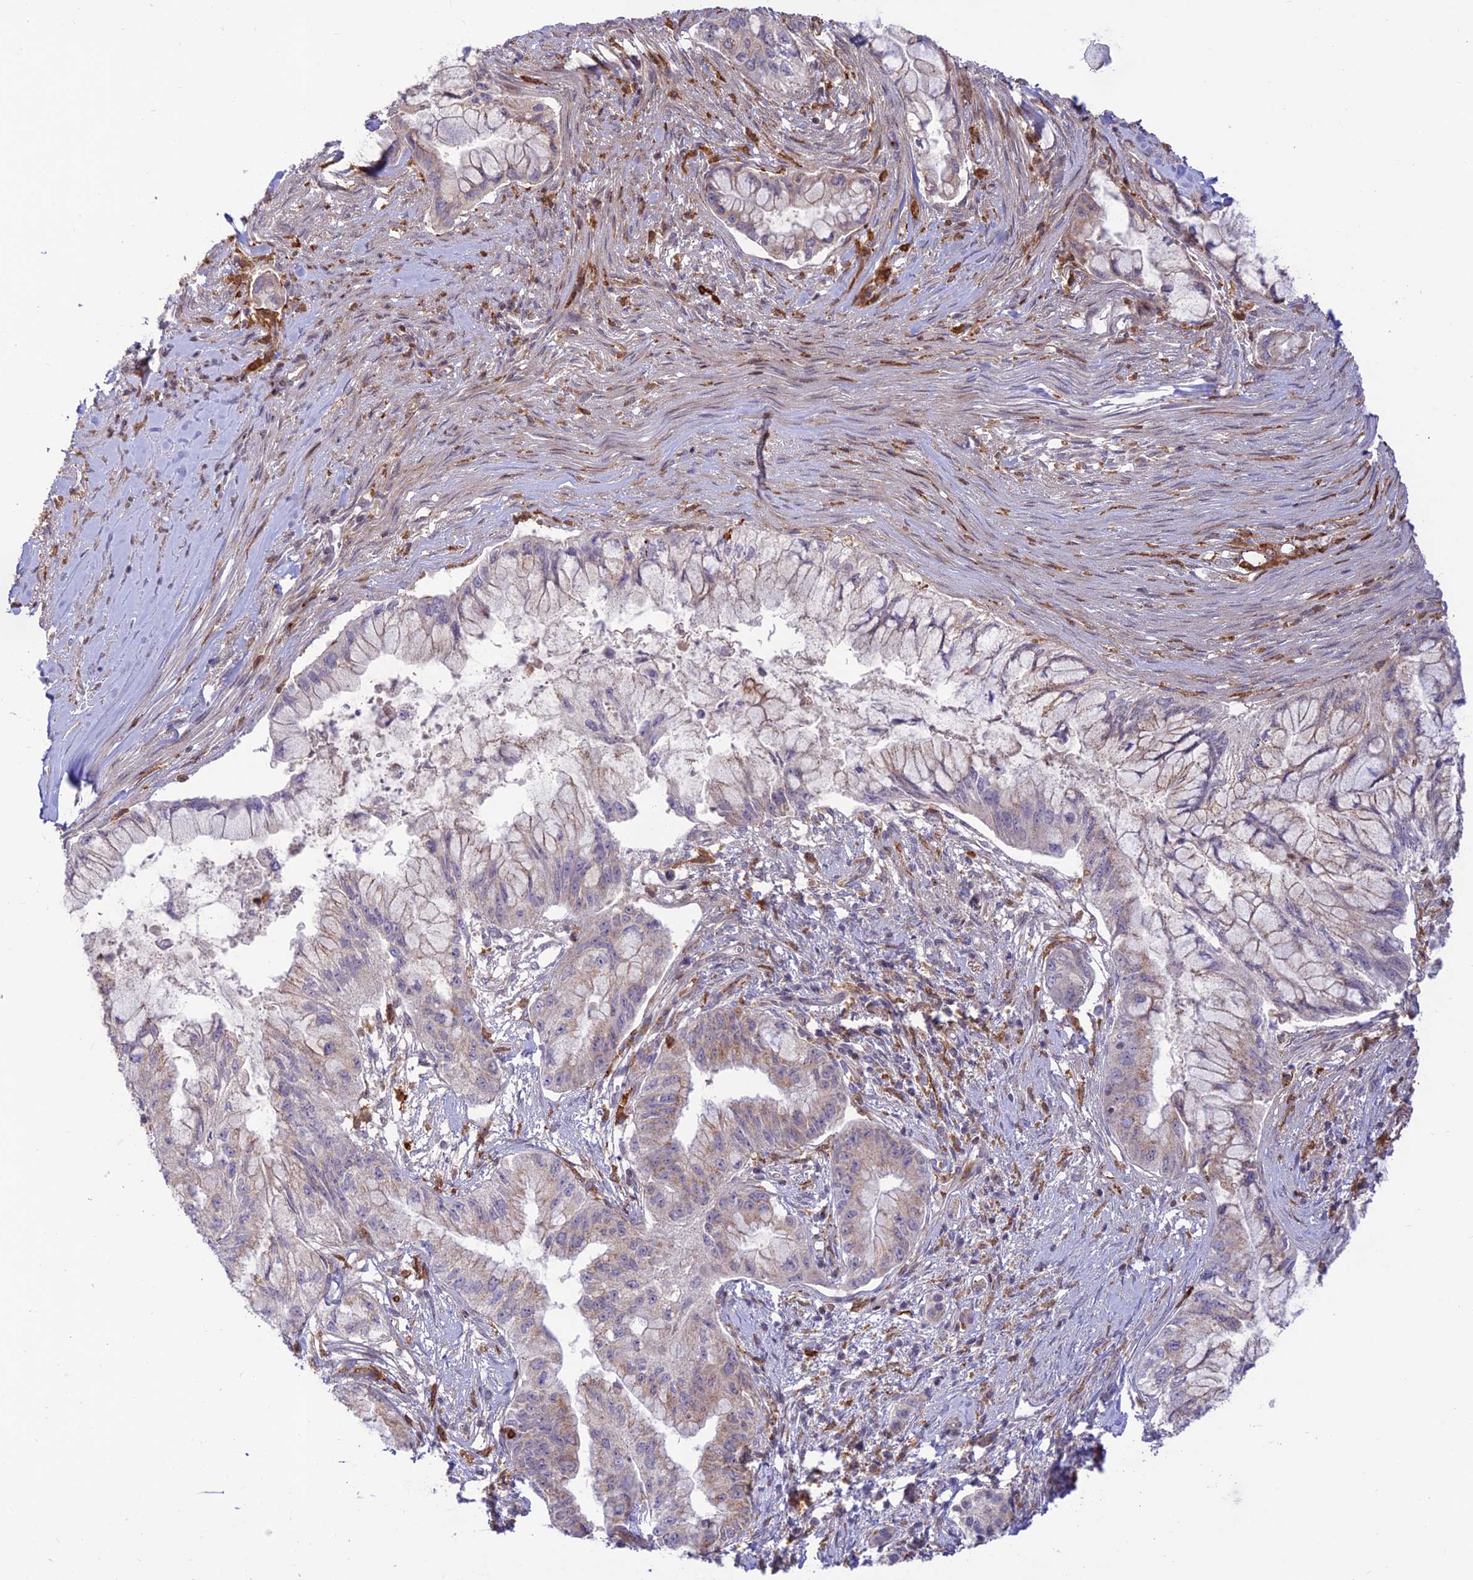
{"staining": {"intensity": "weak", "quantity": "25%-75%", "location": "cytoplasmic/membranous"}, "tissue": "pancreatic cancer", "cell_type": "Tumor cells", "image_type": "cancer", "snomed": [{"axis": "morphology", "description": "Adenocarcinoma, NOS"}, {"axis": "topography", "description": "Pancreas"}], "caption": "Protein staining shows weak cytoplasmic/membranous staining in about 25%-75% of tumor cells in pancreatic adenocarcinoma.", "gene": "FAM186B", "patient": {"sex": "male", "age": 48}}